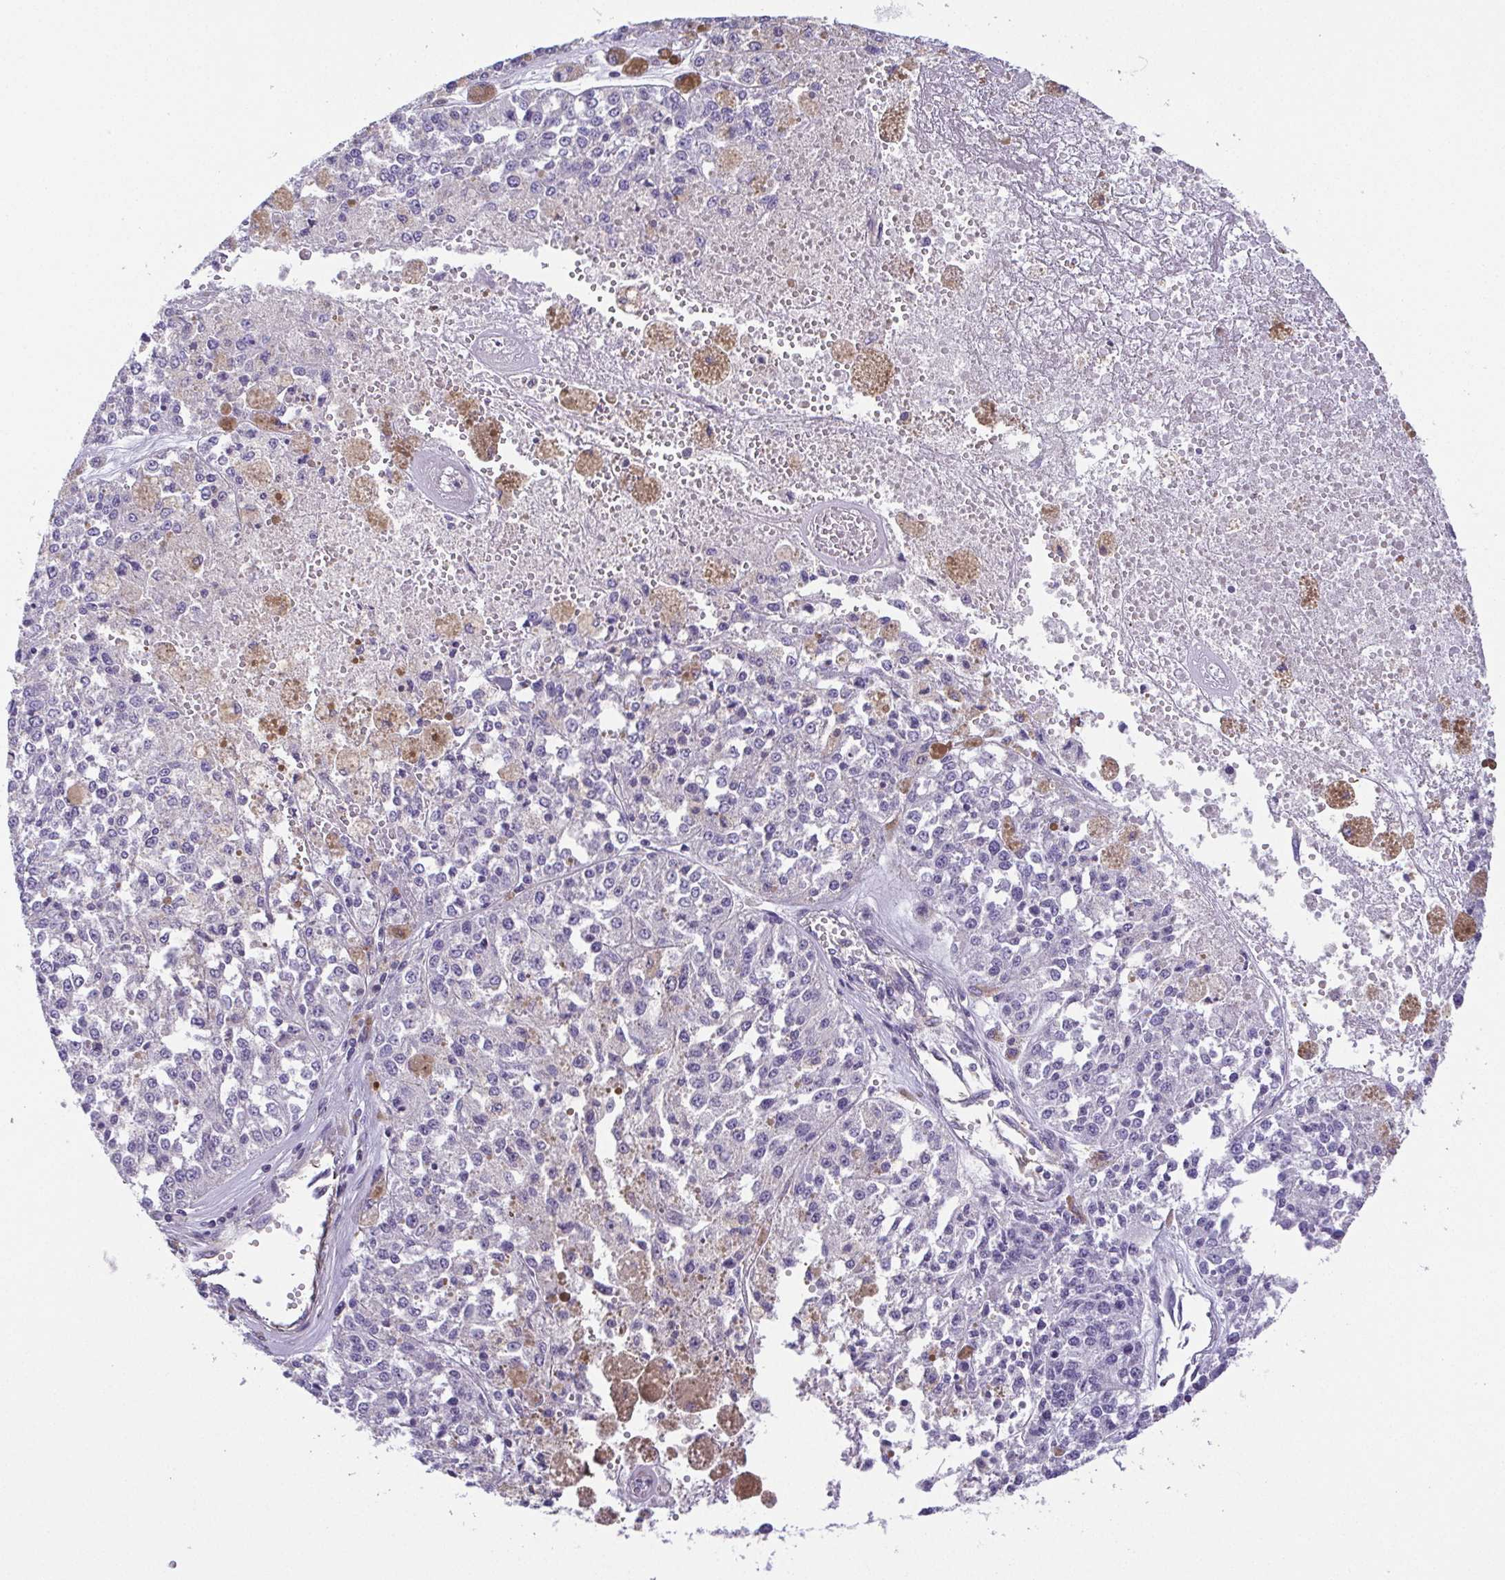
{"staining": {"intensity": "negative", "quantity": "none", "location": "none"}, "tissue": "melanoma", "cell_type": "Tumor cells", "image_type": "cancer", "snomed": [{"axis": "morphology", "description": "Malignant melanoma, Metastatic site"}, {"axis": "topography", "description": "Lymph node"}], "caption": "The histopathology image reveals no significant expression in tumor cells of melanoma.", "gene": "MYL6", "patient": {"sex": "female", "age": 64}}